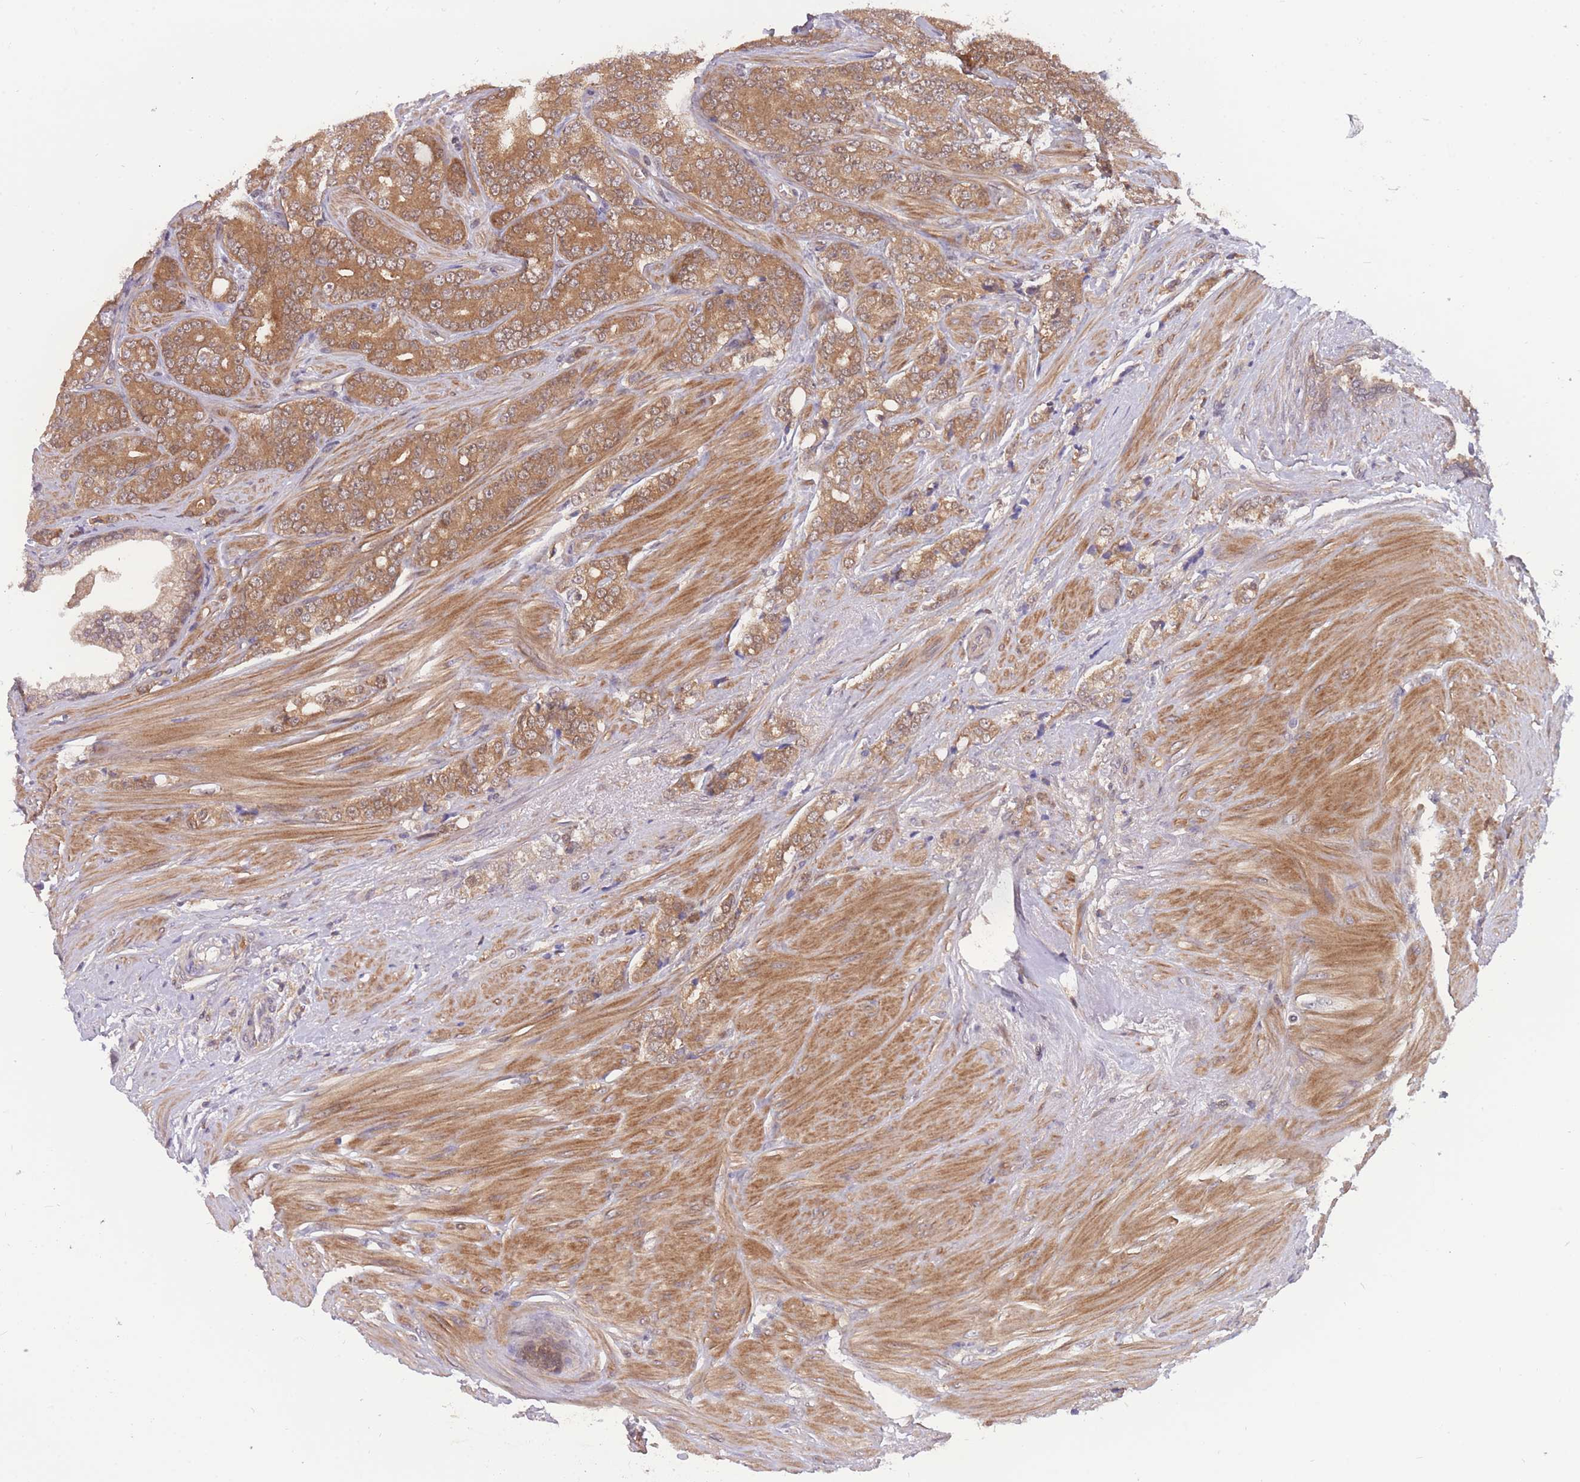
{"staining": {"intensity": "moderate", "quantity": ">75%", "location": "cytoplasmic/membranous"}, "tissue": "prostate cancer", "cell_type": "Tumor cells", "image_type": "cancer", "snomed": [{"axis": "morphology", "description": "Adenocarcinoma, High grade"}, {"axis": "topography", "description": "Prostate"}], "caption": "Immunohistochemical staining of prostate cancer demonstrates medium levels of moderate cytoplasmic/membranous protein staining in approximately >75% of tumor cells.", "gene": "UBE2N", "patient": {"sex": "male", "age": 62}}